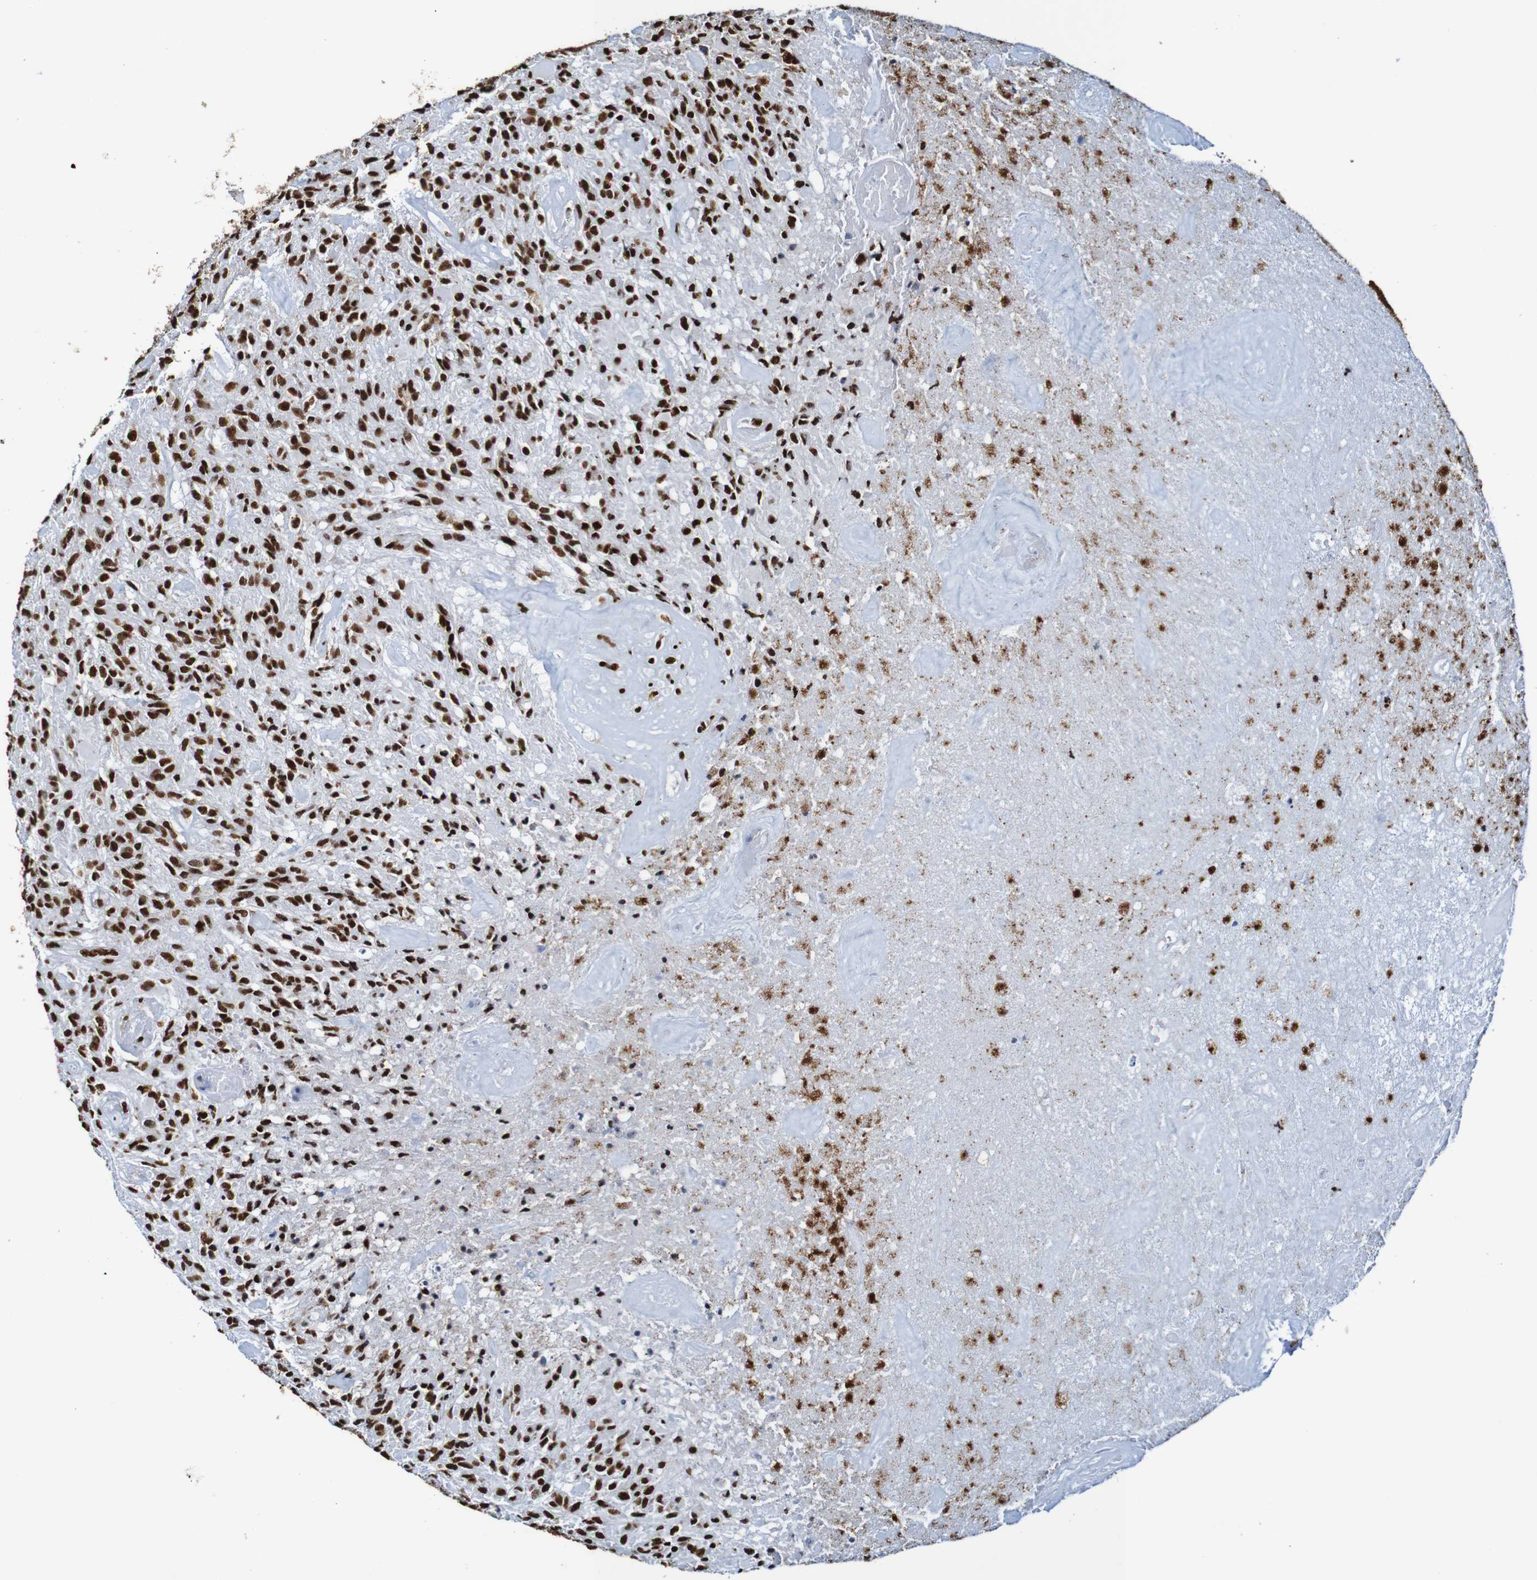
{"staining": {"intensity": "strong", "quantity": ">75%", "location": "nuclear"}, "tissue": "glioma", "cell_type": "Tumor cells", "image_type": "cancer", "snomed": [{"axis": "morphology", "description": "Glioma, malignant, High grade"}, {"axis": "topography", "description": "Brain"}], "caption": "There is high levels of strong nuclear expression in tumor cells of glioma, as demonstrated by immunohistochemical staining (brown color).", "gene": "SRSF3", "patient": {"sex": "male", "age": 71}}